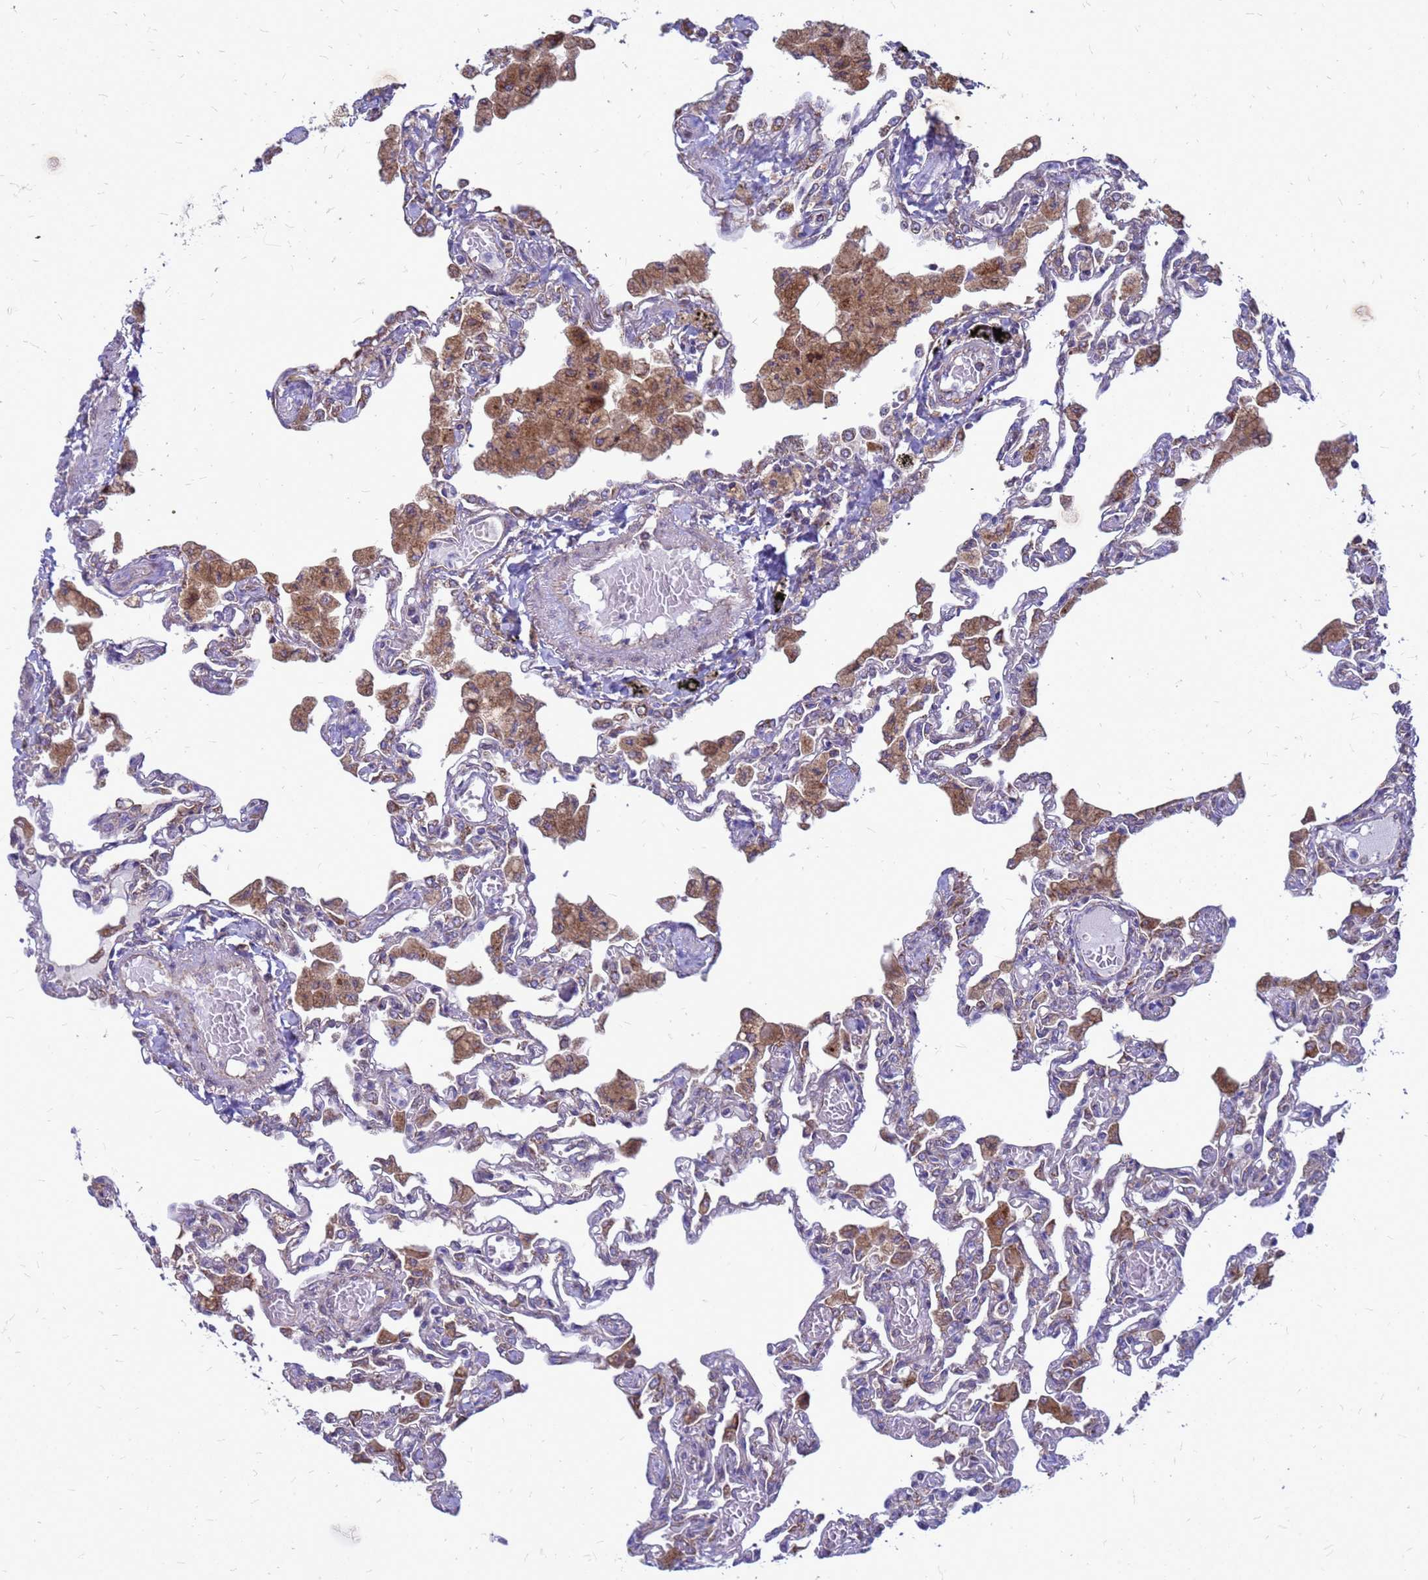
{"staining": {"intensity": "weak", "quantity": "<25%", "location": "cytoplasmic/membranous"}, "tissue": "lung", "cell_type": "Alveolar cells", "image_type": "normal", "snomed": [{"axis": "morphology", "description": "Normal tissue, NOS"}, {"axis": "topography", "description": "Bronchus"}, {"axis": "topography", "description": "Lung"}], "caption": "The micrograph shows no staining of alveolar cells in benign lung.", "gene": "FSTL4", "patient": {"sex": "female", "age": 49}}